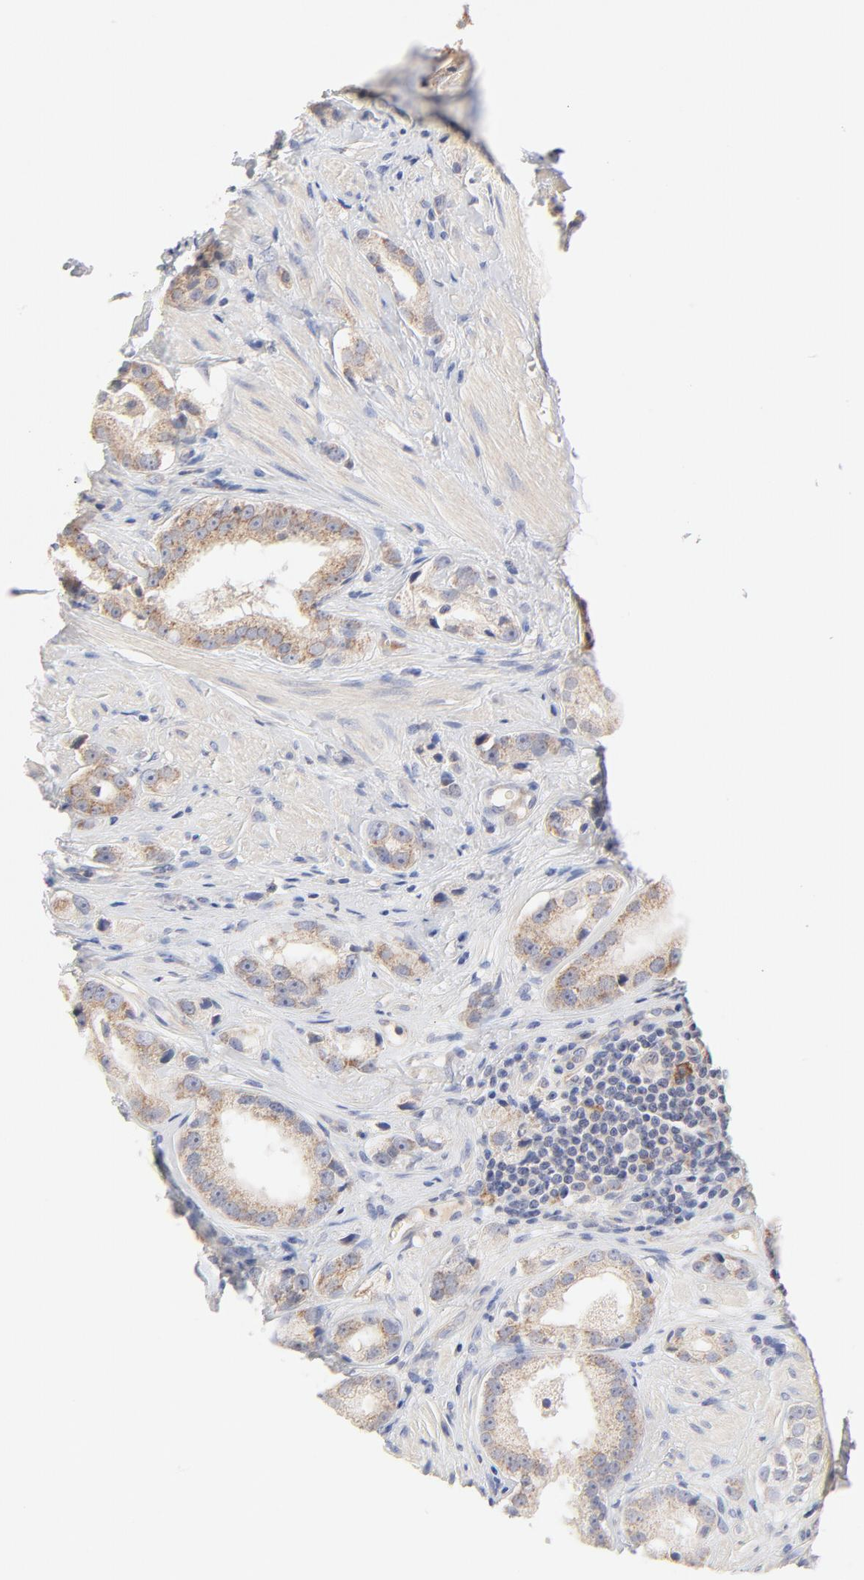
{"staining": {"intensity": "weak", "quantity": ">75%", "location": "cytoplasmic/membranous"}, "tissue": "prostate cancer", "cell_type": "Tumor cells", "image_type": "cancer", "snomed": [{"axis": "morphology", "description": "Adenocarcinoma, Medium grade"}, {"axis": "topography", "description": "Prostate"}], "caption": "Prostate adenocarcinoma (medium-grade) stained for a protein reveals weak cytoplasmic/membranous positivity in tumor cells. The protein of interest is stained brown, and the nuclei are stained in blue (DAB IHC with brightfield microscopy, high magnification).", "gene": "MTERF2", "patient": {"sex": "male", "age": 53}}